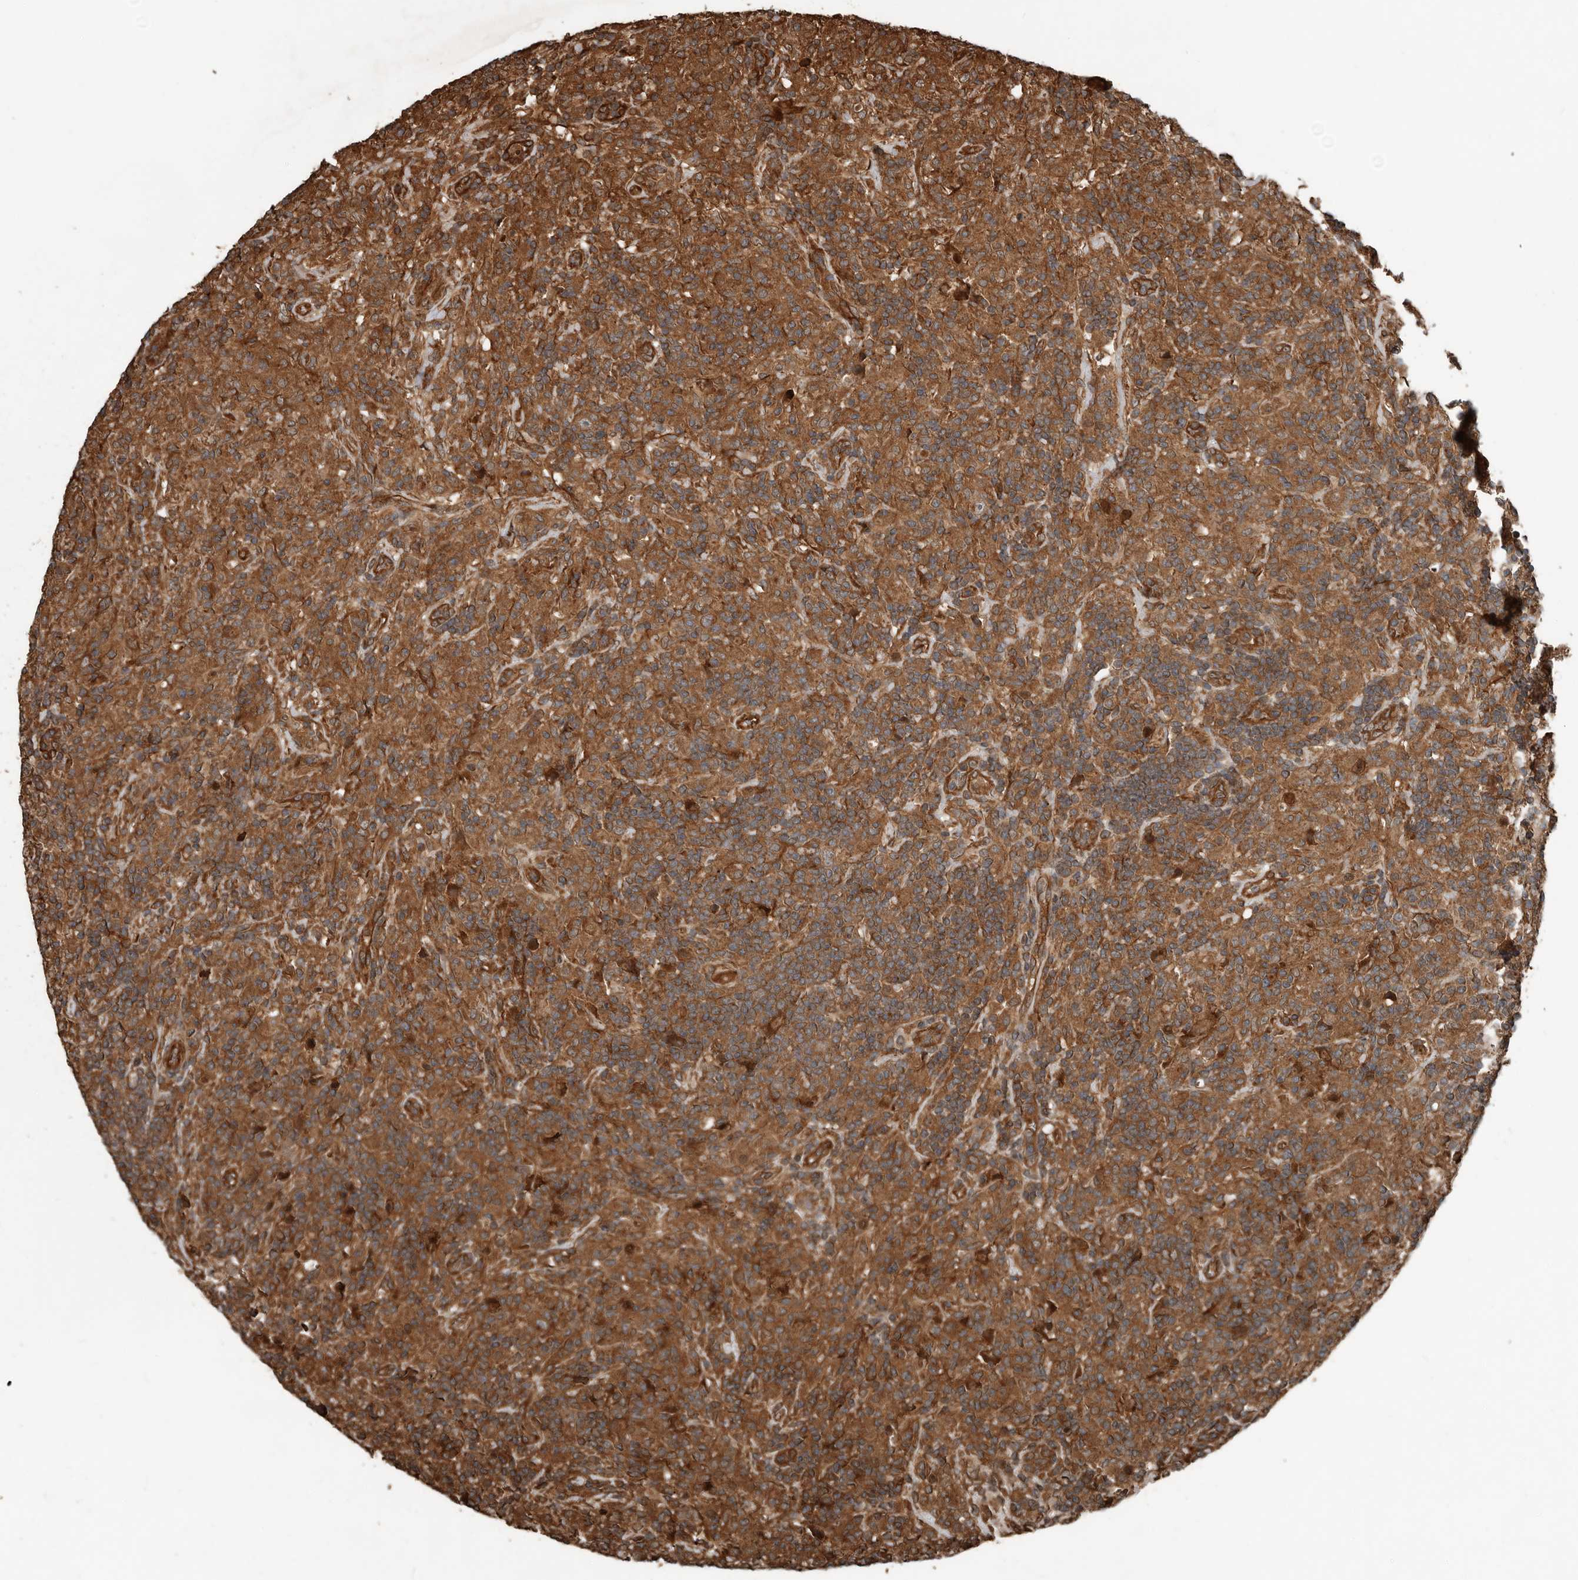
{"staining": {"intensity": "moderate", "quantity": ">75%", "location": "cytoplasmic/membranous"}, "tissue": "lymphoma", "cell_type": "Tumor cells", "image_type": "cancer", "snomed": [{"axis": "morphology", "description": "Hodgkin's disease, NOS"}, {"axis": "topography", "description": "Lymph node"}], "caption": "DAB (3,3'-diaminobenzidine) immunohistochemical staining of human Hodgkin's disease shows moderate cytoplasmic/membranous protein positivity in approximately >75% of tumor cells. (brown staining indicates protein expression, while blue staining denotes nuclei).", "gene": "YOD1", "patient": {"sex": "male", "age": 70}}